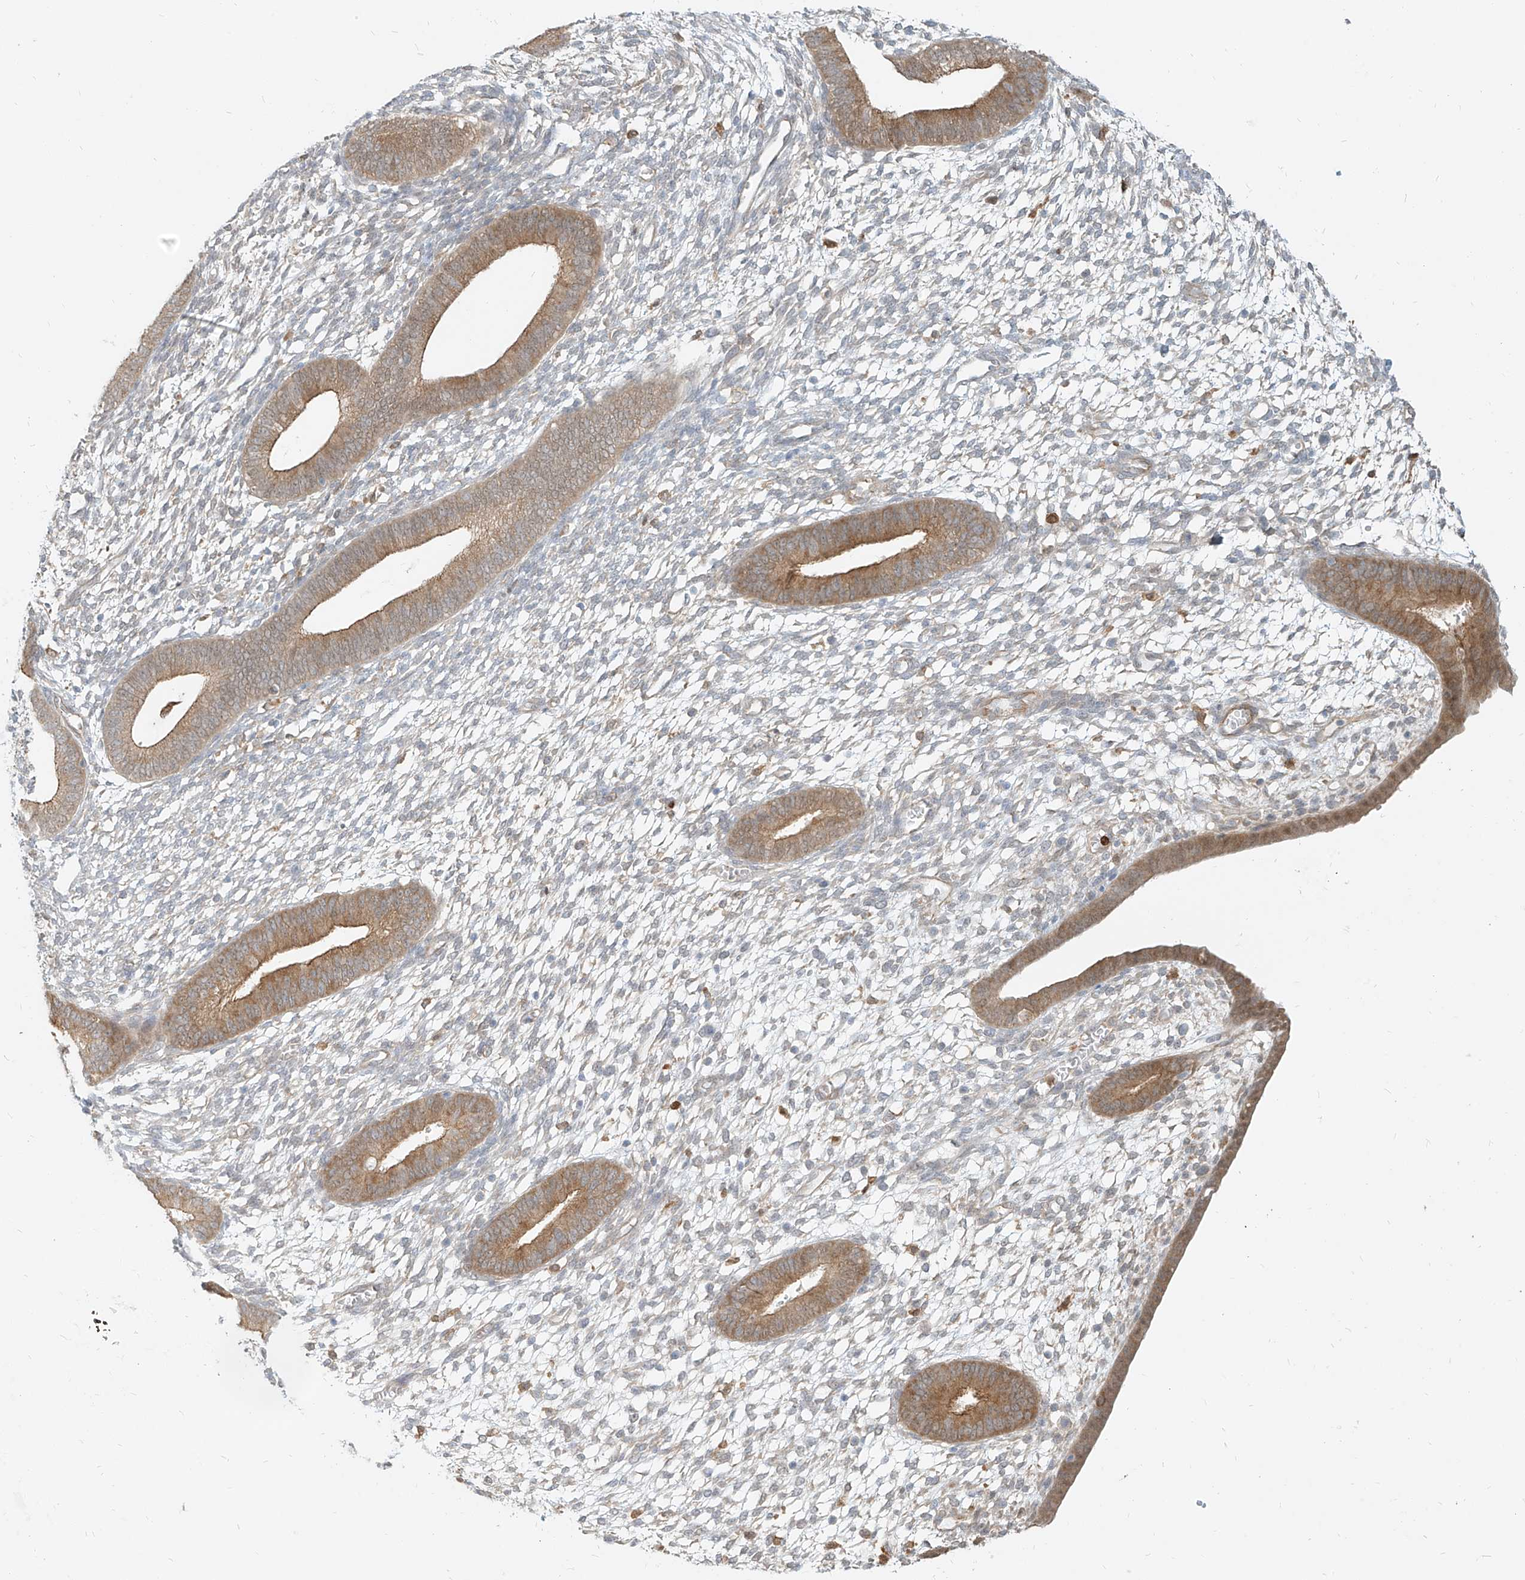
{"staining": {"intensity": "weak", "quantity": "<25%", "location": "cytoplasmic/membranous"}, "tissue": "endometrium", "cell_type": "Cells in endometrial stroma", "image_type": "normal", "snomed": [{"axis": "morphology", "description": "Normal tissue, NOS"}, {"axis": "topography", "description": "Endometrium"}], "caption": "High magnification brightfield microscopy of benign endometrium stained with DAB (3,3'-diaminobenzidine) (brown) and counterstained with hematoxylin (blue): cells in endometrial stroma show no significant expression. Nuclei are stained in blue.", "gene": "PGD", "patient": {"sex": "female", "age": 46}}